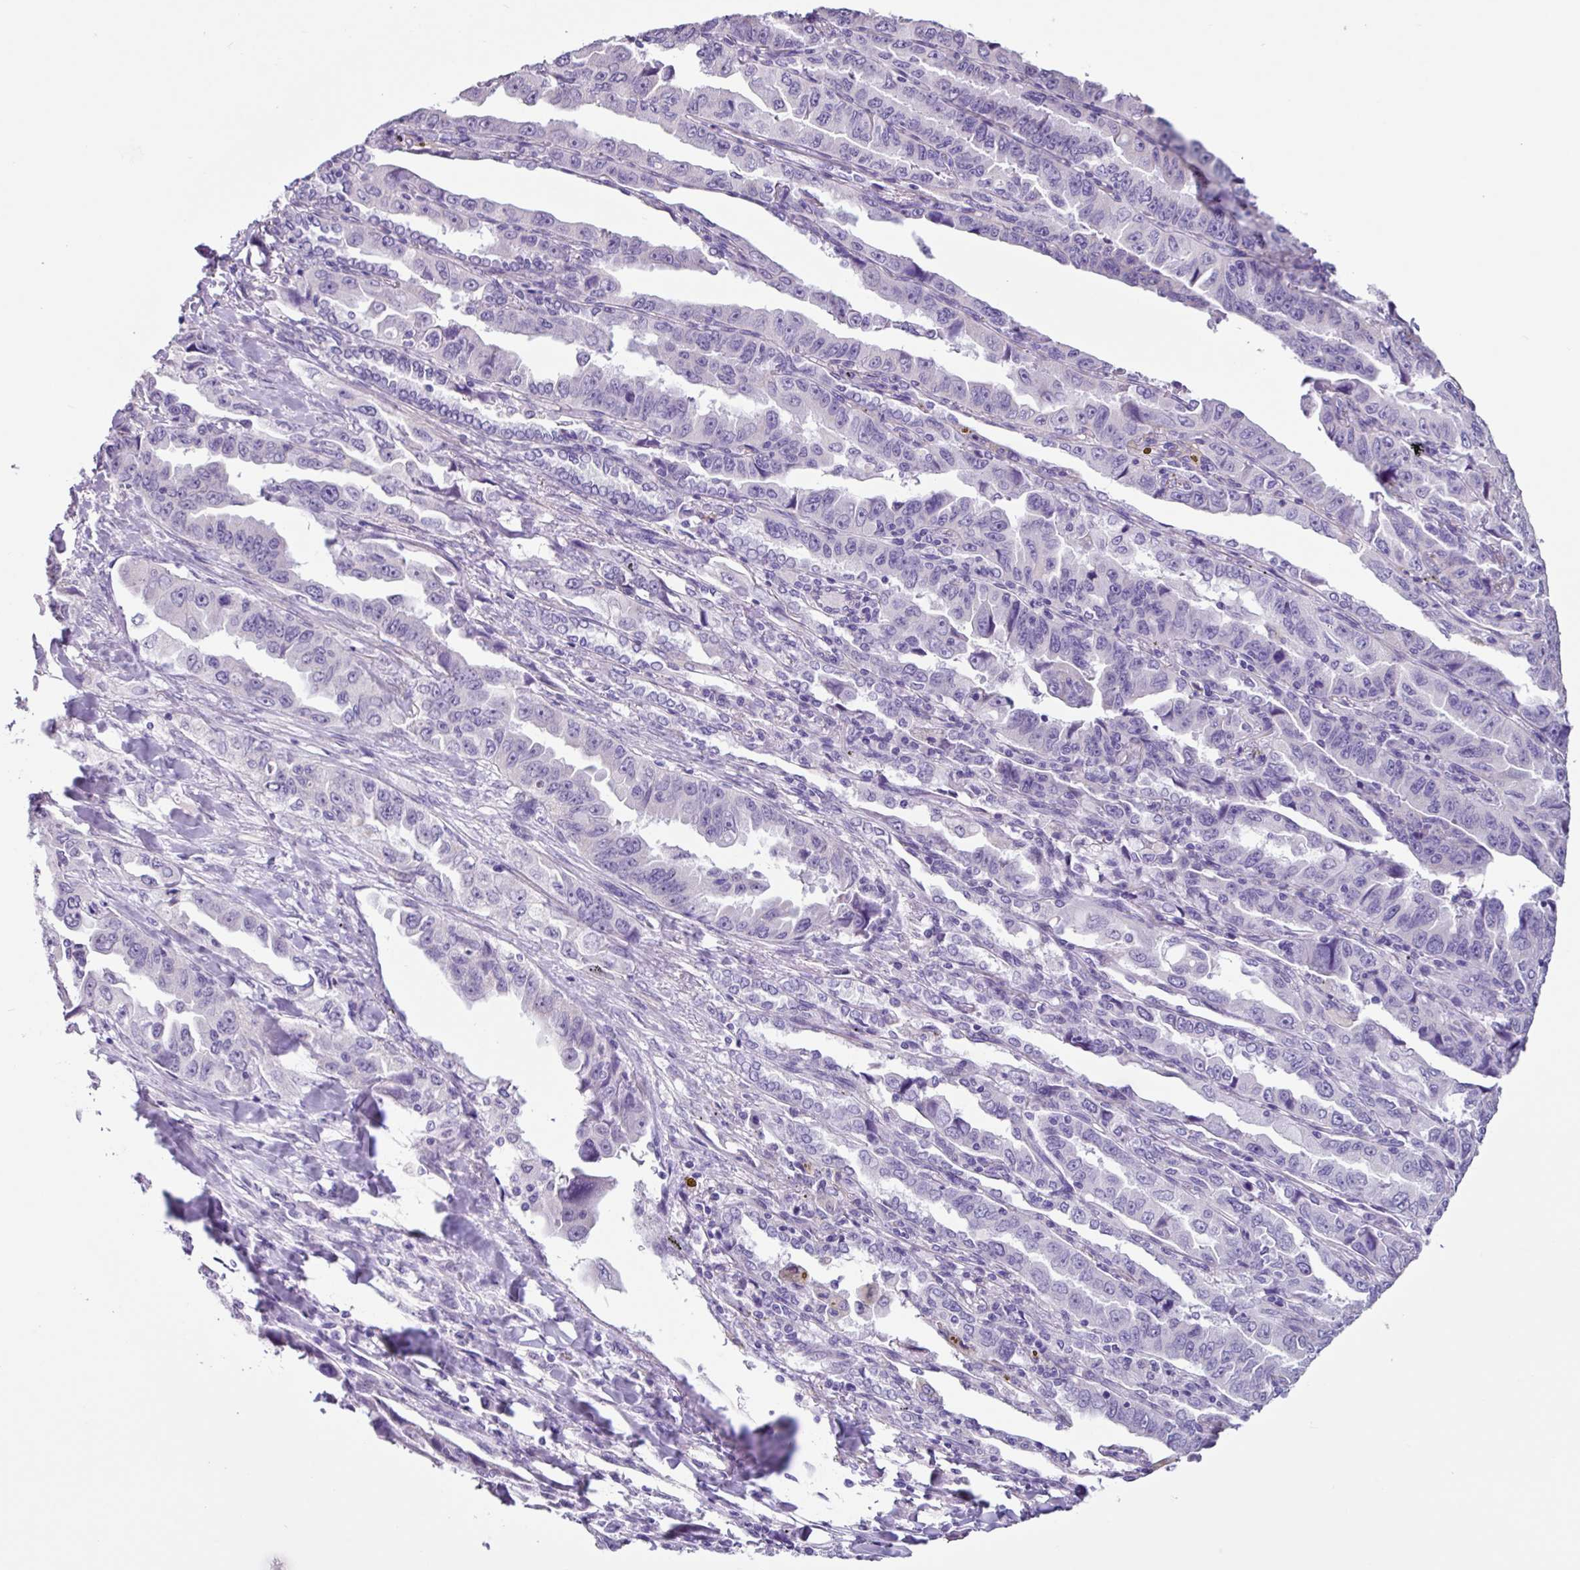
{"staining": {"intensity": "negative", "quantity": "none", "location": "none"}, "tissue": "lung cancer", "cell_type": "Tumor cells", "image_type": "cancer", "snomed": [{"axis": "morphology", "description": "Adenocarcinoma, NOS"}, {"axis": "topography", "description": "Lung"}], "caption": "Lung adenocarcinoma was stained to show a protein in brown. There is no significant staining in tumor cells.", "gene": "OTX1", "patient": {"sex": "female", "age": 51}}